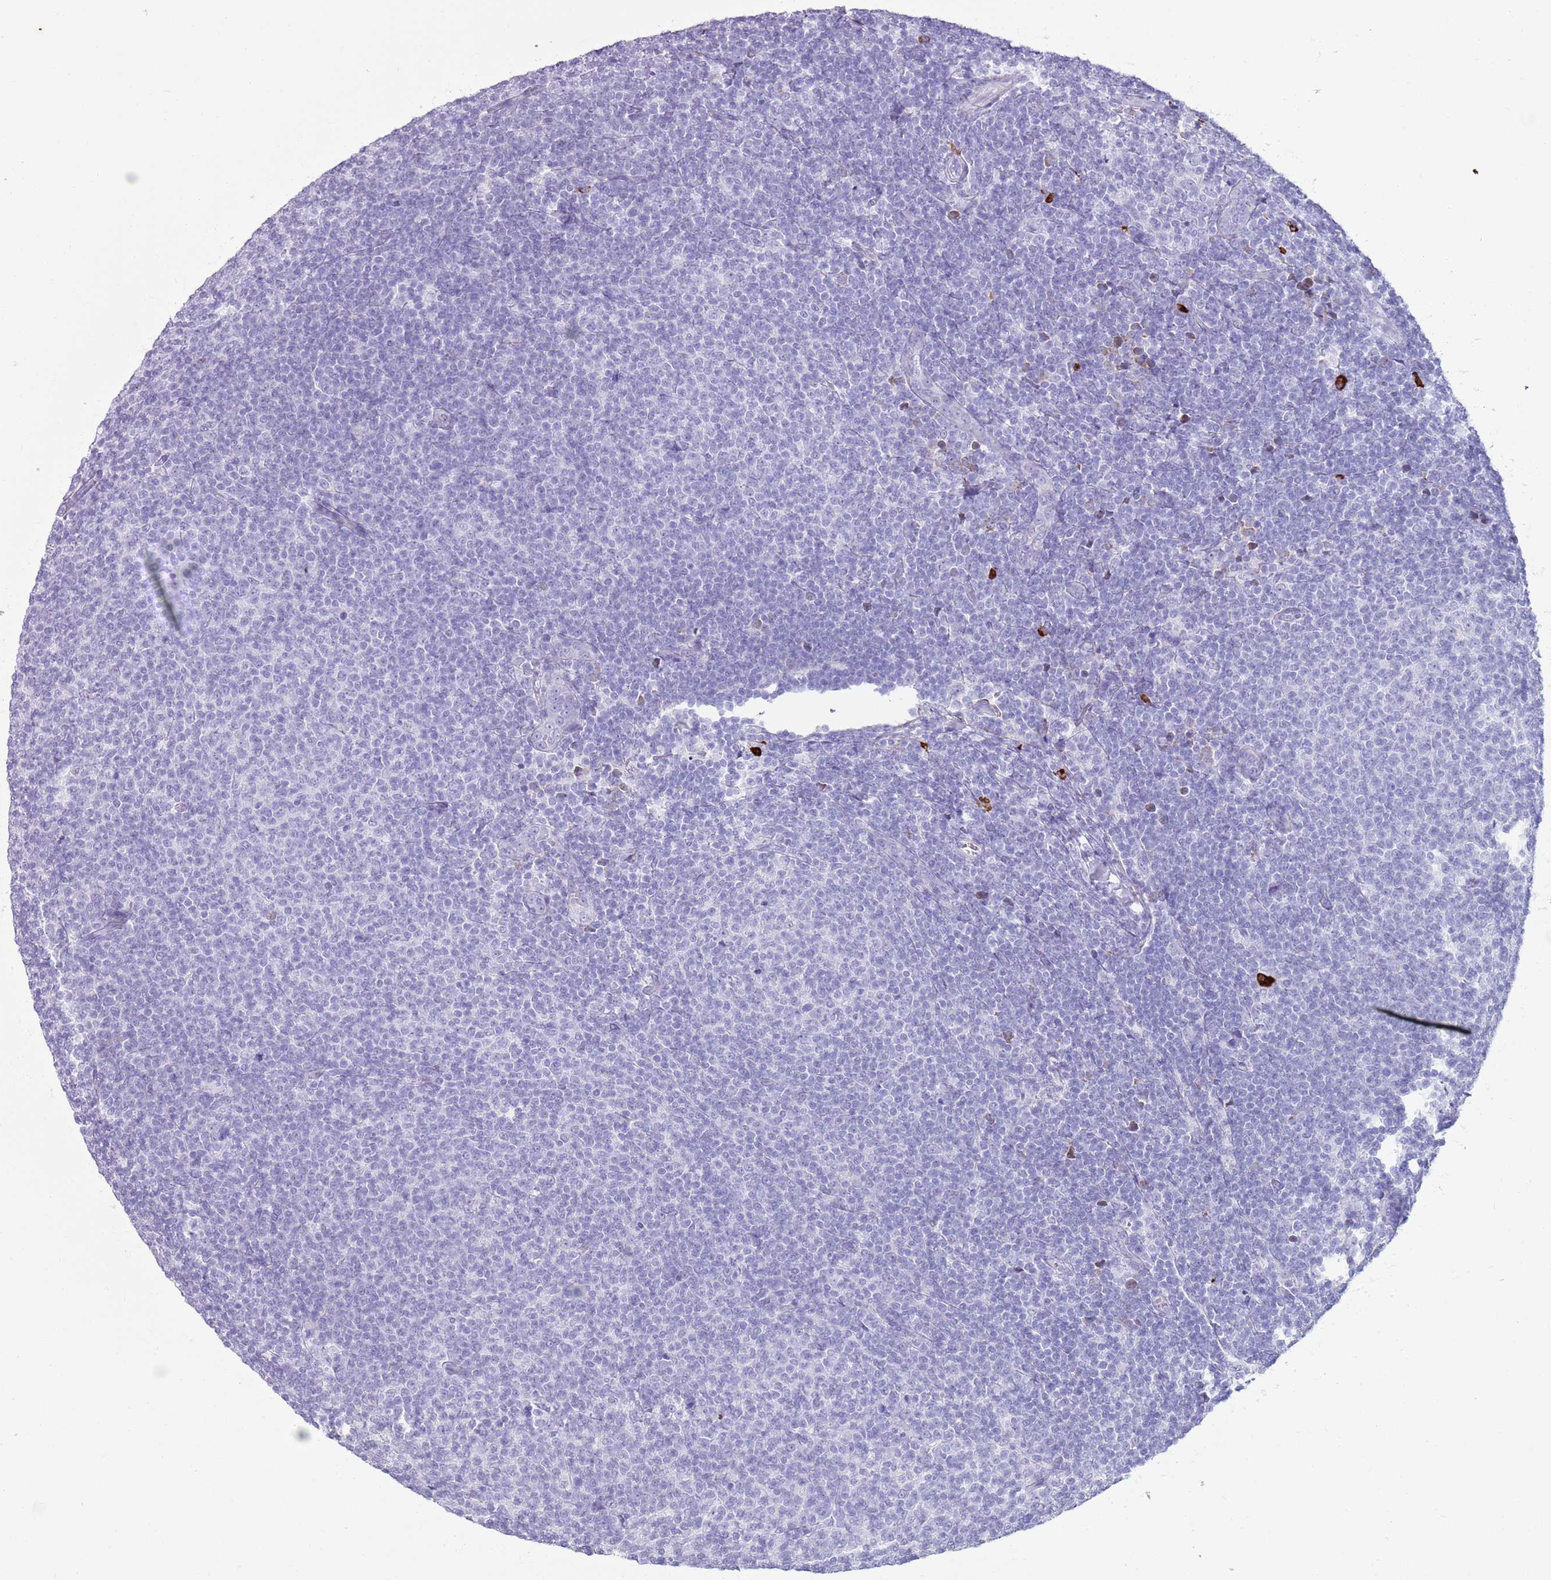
{"staining": {"intensity": "negative", "quantity": "none", "location": "none"}, "tissue": "lymphoma", "cell_type": "Tumor cells", "image_type": "cancer", "snomed": [{"axis": "morphology", "description": "Malignant lymphoma, non-Hodgkin's type, Low grade"}, {"axis": "topography", "description": "Lymph node"}], "caption": "Human lymphoma stained for a protein using immunohistochemistry demonstrates no expression in tumor cells.", "gene": "LY6G5B", "patient": {"sex": "male", "age": 66}}